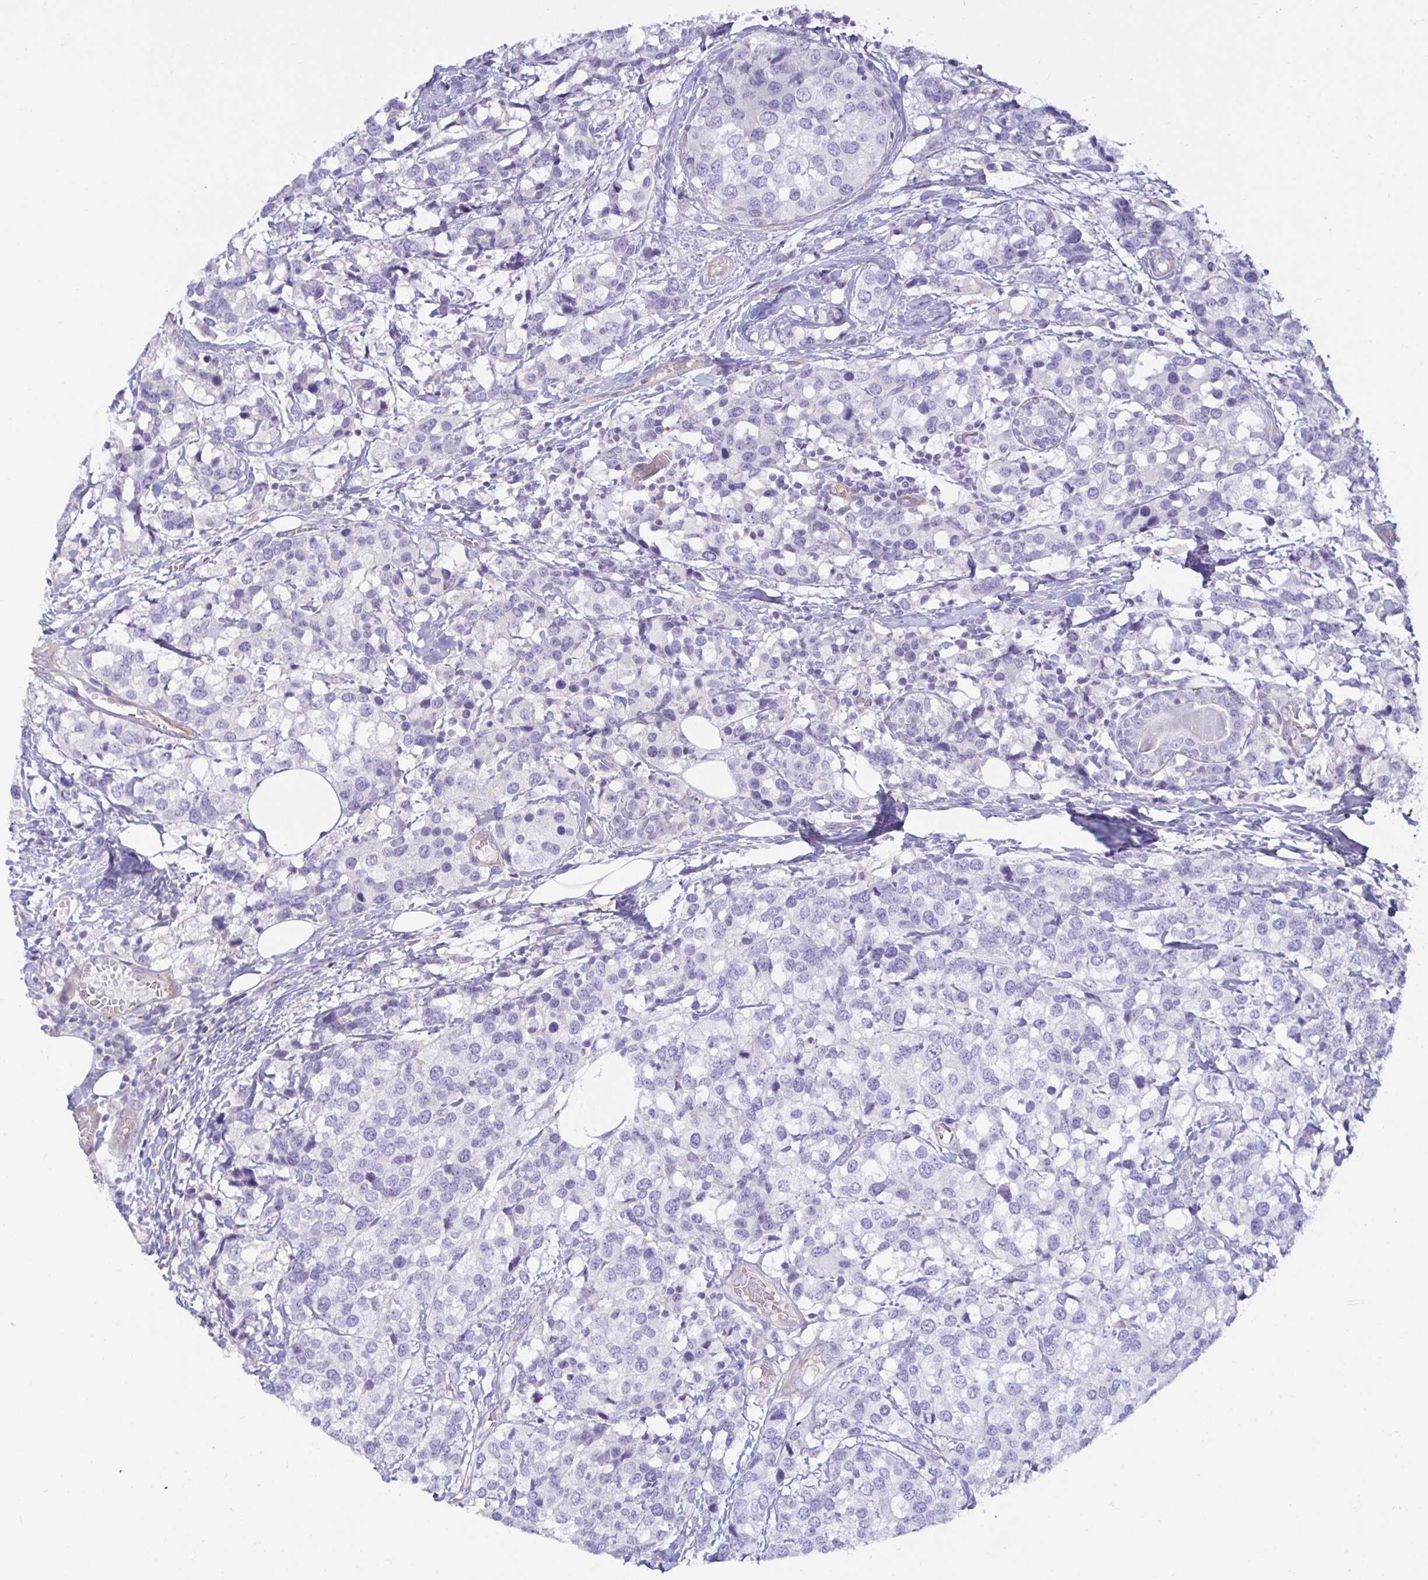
{"staining": {"intensity": "negative", "quantity": "none", "location": "none"}, "tissue": "breast cancer", "cell_type": "Tumor cells", "image_type": "cancer", "snomed": [{"axis": "morphology", "description": "Lobular carcinoma"}, {"axis": "topography", "description": "Breast"}], "caption": "A histopathology image of human breast cancer (lobular carcinoma) is negative for staining in tumor cells.", "gene": "SPAG4", "patient": {"sex": "female", "age": 59}}